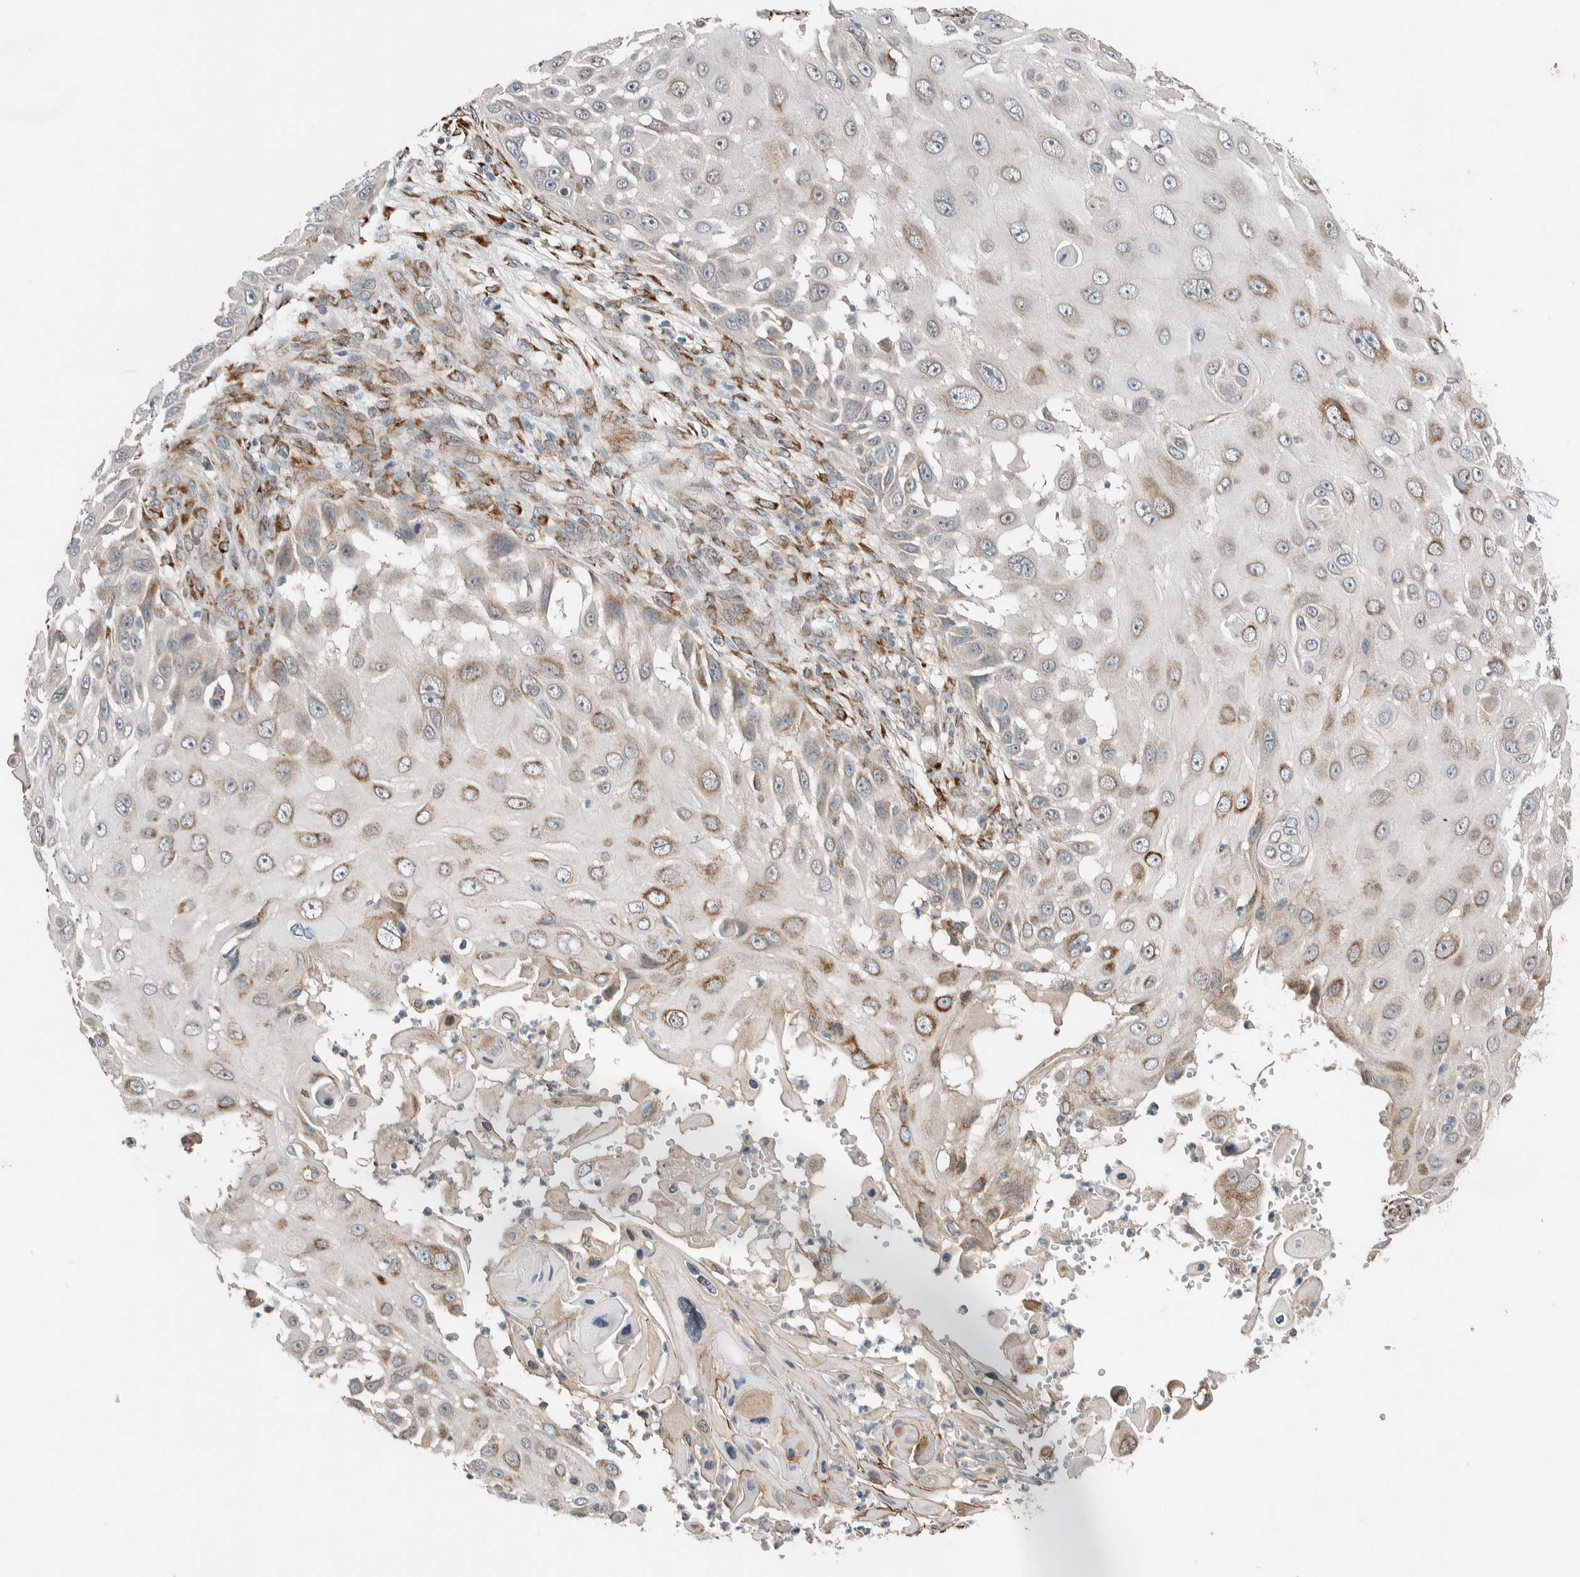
{"staining": {"intensity": "weak", "quantity": "25%-75%", "location": "cytoplasmic/membranous"}, "tissue": "skin cancer", "cell_type": "Tumor cells", "image_type": "cancer", "snomed": [{"axis": "morphology", "description": "Squamous cell carcinoma, NOS"}, {"axis": "topography", "description": "Skin"}], "caption": "Human squamous cell carcinoma (skin) stained with a brown dye displays weak cytoplasmic/membranous positive staining in approximately 25%-75% of tumor cells.", "gene": "CTBP2", "patient": {"sex": "female", "age": 44}}